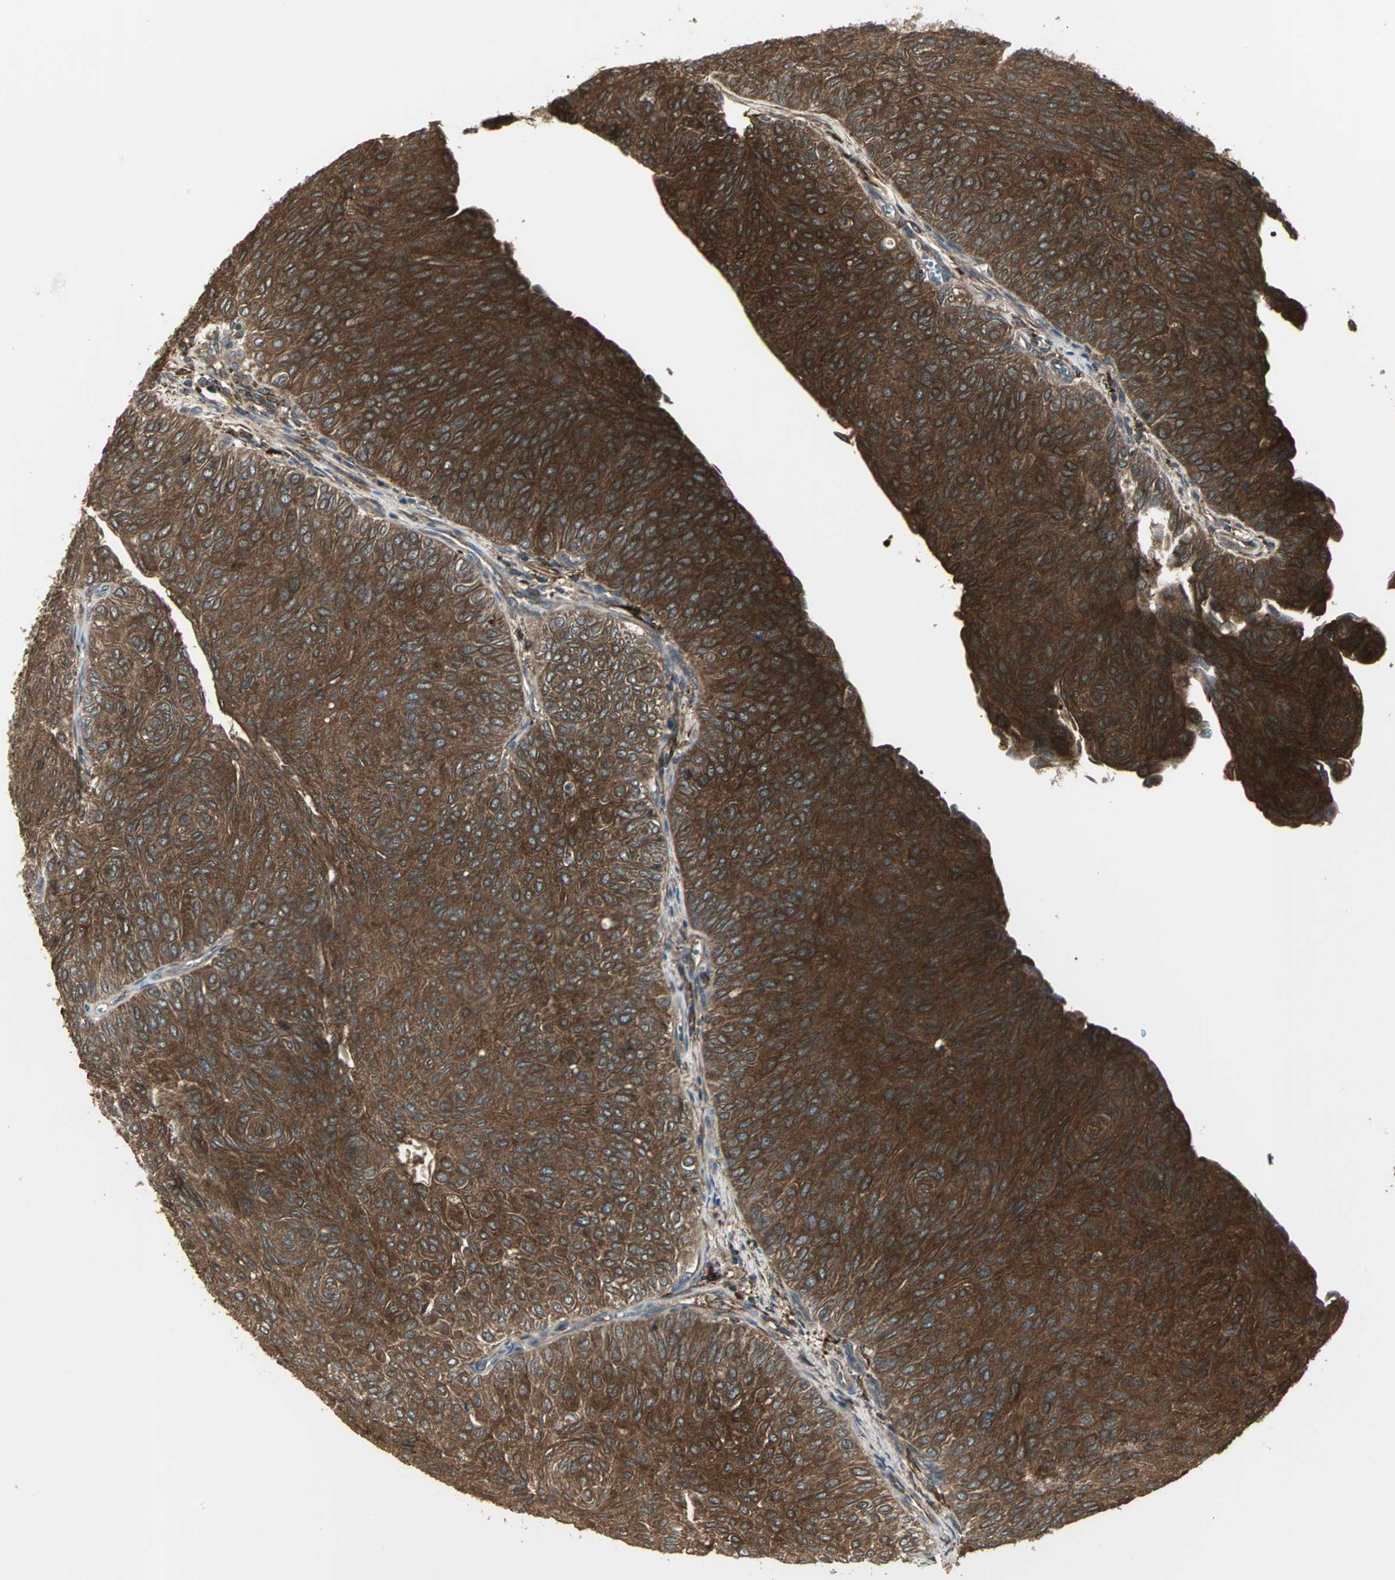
{"staining": {"intensity": "strong", "quantity": ">75%", "location": "cytoplasmic/membranous"}, "tissue": "urothelial cancer", "cell_type": "Tumor cells", "image_type": "cancer", "snomed": [{"axis": "morphology", "description": "Urothelial carcinoma, Low grade"}, {"axis": "topography", "description": "Urinary bladder"}], "caption": "Immunohistochemical staining of human urothelial cancer shows high levels of strong cytoplasmic/membranous protein expression in approximately >75% of tumor cells.", "gene": "PRXL2B", "patient": {"sex": "male", "age": 78}}